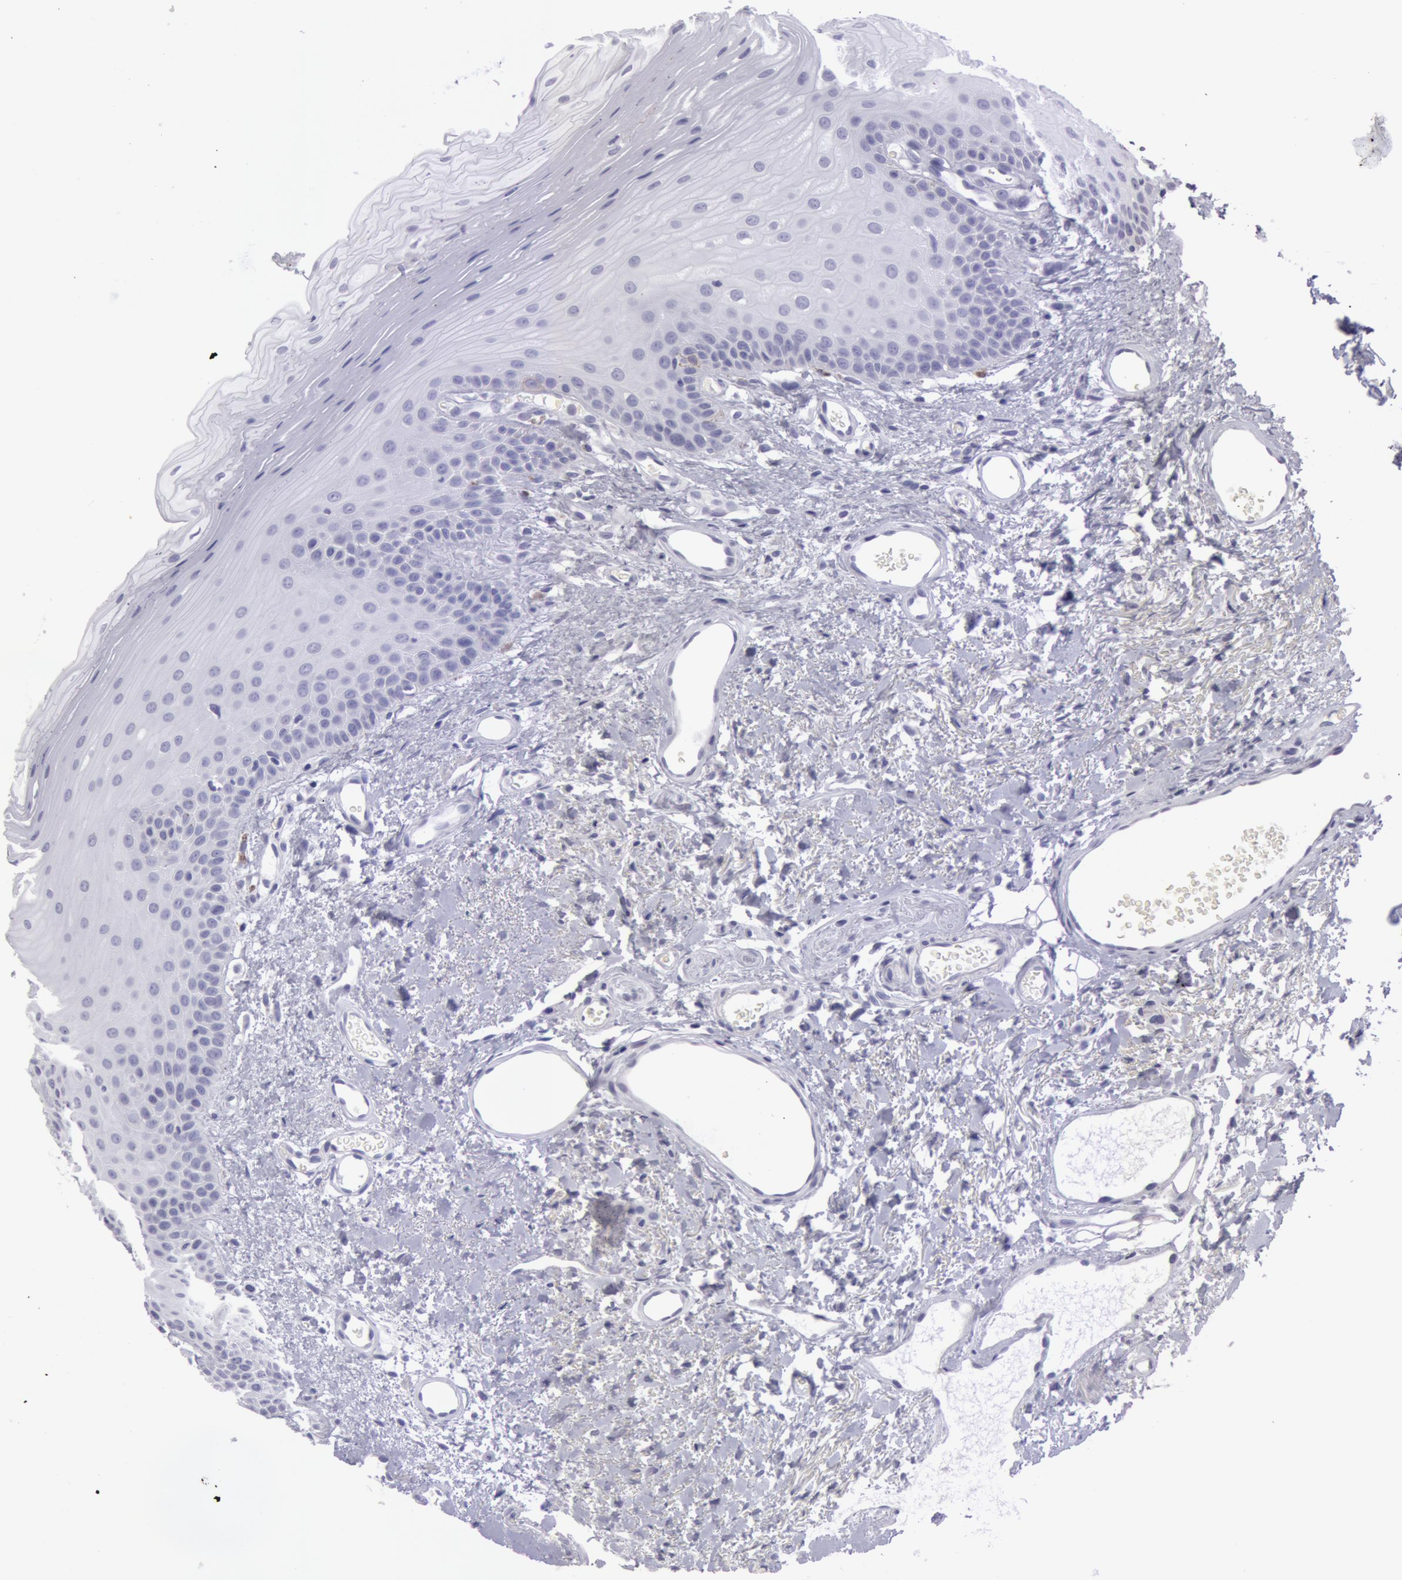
{"staining": {"intensity": "negative", "quantity": "none", "location": "none"}, "tissue": "oral mucosa", "cell_type": "Squamous epithelial cells", "image_type": "normal", "snomed": [{"axis": "morphology", "description": "Normal tissue, NOS"}, {"axis": "topography", "description": "Oral tissue"}], "caption": "The micrograph displays no staining of squamous epithelial cells in benign oral mucosa. The staining is performed using DAB (3,3'-diaminobenzidine) brown chromogen with nuclei counter-stained in using hematoxylin.", "gene": "AMACR", "patient": {"sex": "male", "age": 52}}